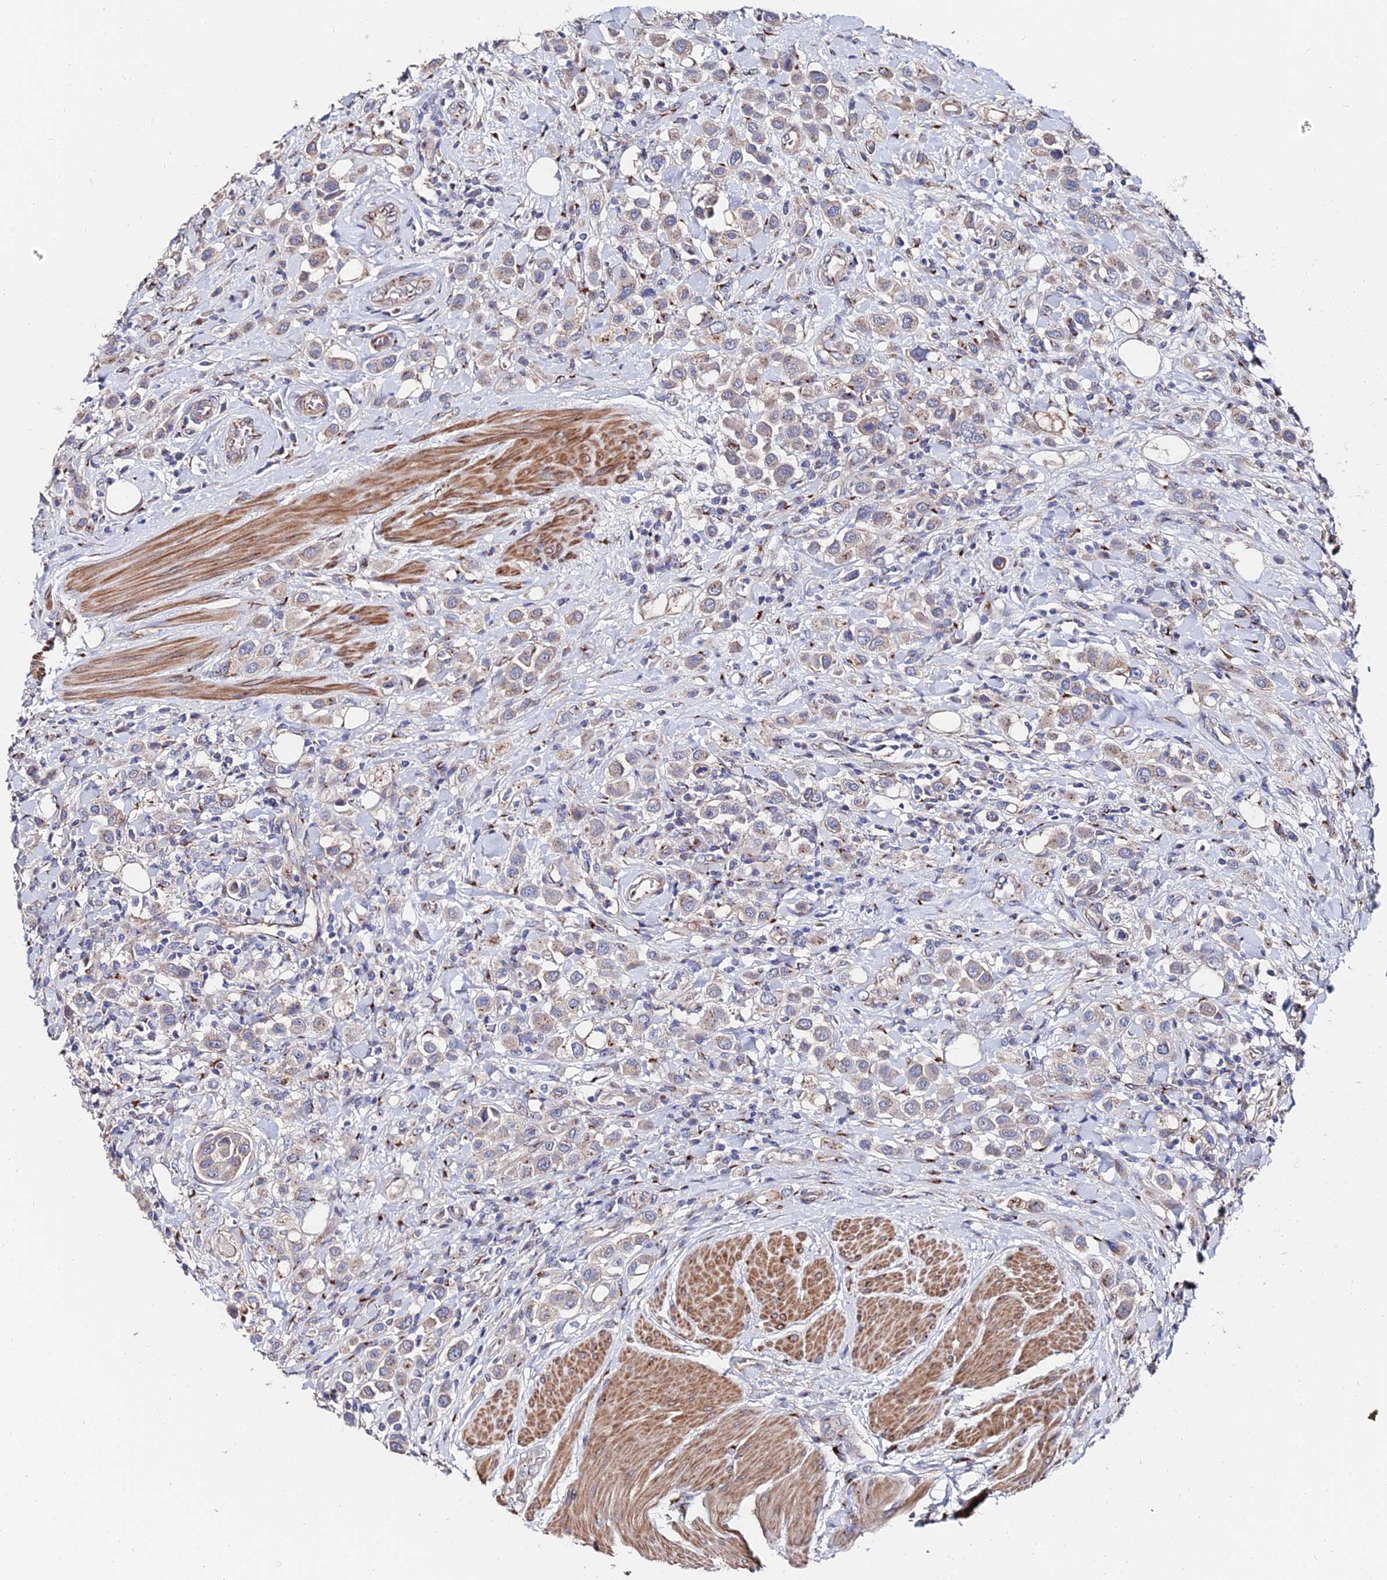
{"staining": {"intensity": "moderate", "quantity": "<25%", "location": "cytoplasmic/membranous"}, "tissue": "urothelial cancer", "cell_type": "Tumor cells", "image_type": "cancer", "snomed": [{"axis": "morphology", "description": "Urothelial carcinoma, High grade"}, {"axis": "topography", "description": "Urinary bladder"}], "caption": "Immunohistochemical staining of urothelial carcinoma (high-grade) exhibits moderate cytoplasmic/membranous protein positivity in about <25% of tumor cells.", "gene": "BORCS8", "patient": {"sex": "male", "age": 50}}